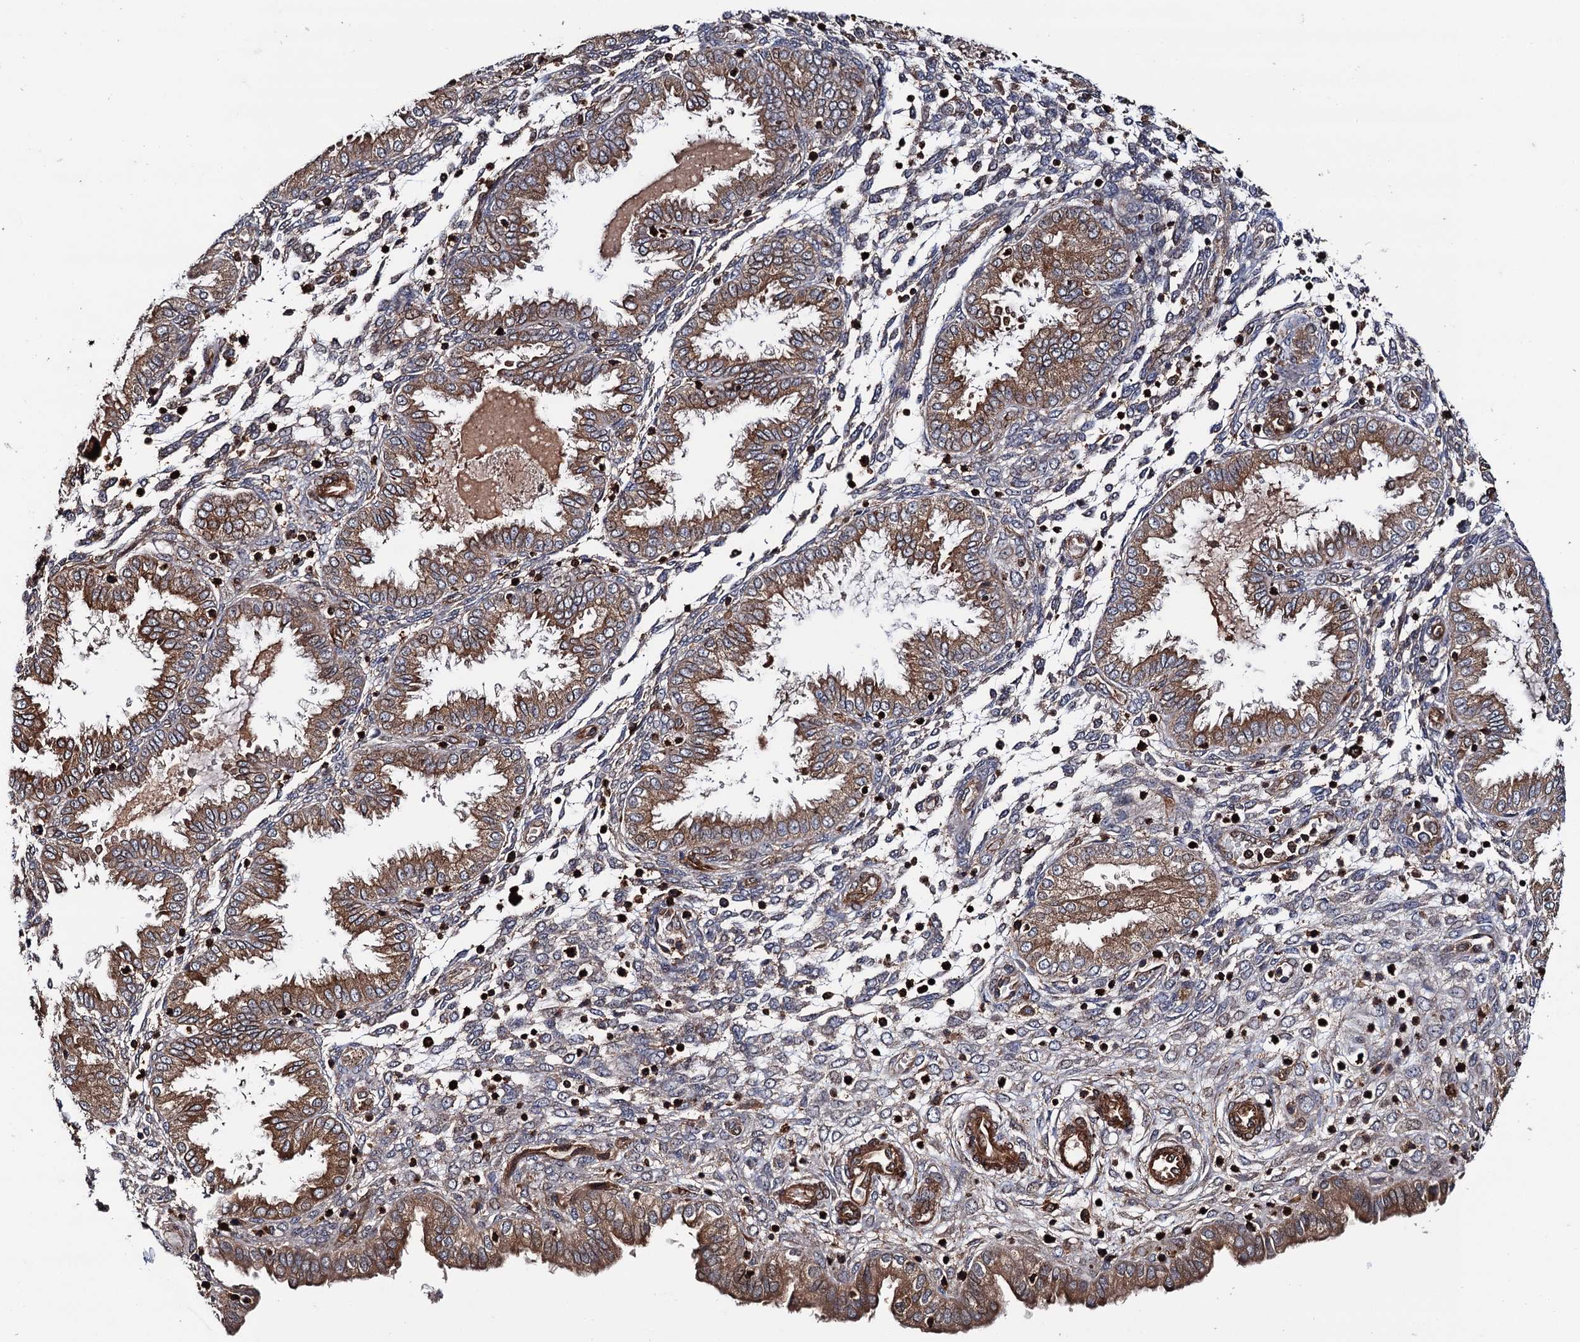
{"staining": {"intensity": "weak", "quantity": "25%-75%", "location": "cytoplasmic/membranous"}, "tissue": "endometrium", "cell_type": "Cells in endometrial stroma", "image_type": "normal", "snomed": [{"axis": "morphology", "description": "Normal tissue, NOS"}, {"axis": "topography", "description": "Endometrium"}], "caption": "A micrograph of endometrium stained for a protein displays weak cytoplasmic/membranous brown staining in cells in endometrial stroma. The staining was performed using DAB (3,3'-diaminobenzidine) to visualize the protein expression in brown, while the nuclei were stained in blue with hematoxylin (Magnification: 20x).", "gene": "BORA", "patient": {"sex": "female", "age": 33}}